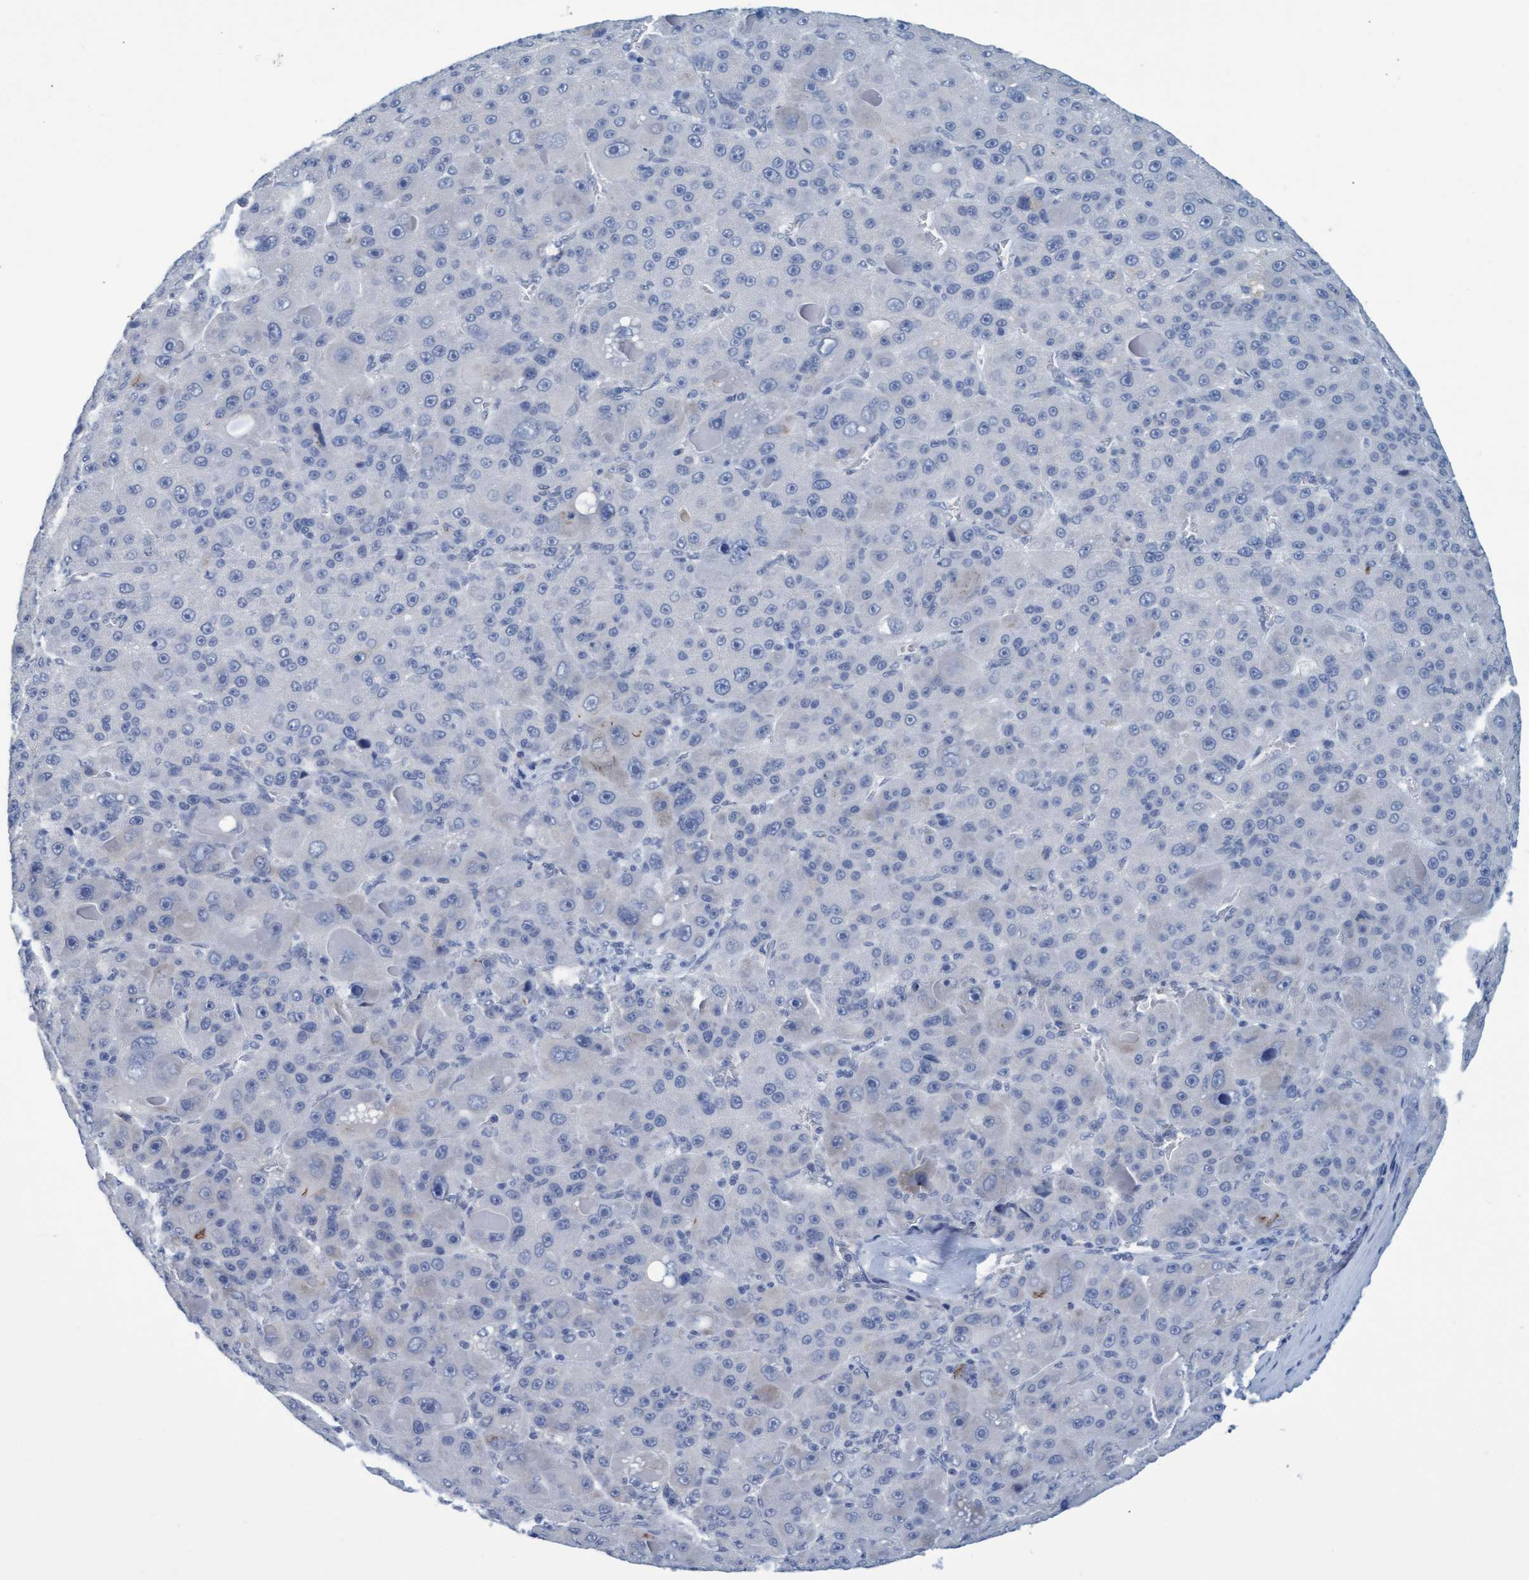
{"staining": {"intensity": "negative", "quantity": "none", "location": "none"}, "tissue": "liver cancer", "cell_type": "Tumor cells", "image_type": "cancer", "snomed": [{"axis": "morphology", "description": "Carcinoma, Hepatocellular, NOS"}, {"axis": "topography", "description": "Liver"}], "caption": "This is a micrograph of immunohistochemistry staining of liver cancer, which shows no expression in tumor cells.", "gene": "SSTR3", "patient": {"sex": "male", "age": 76}}